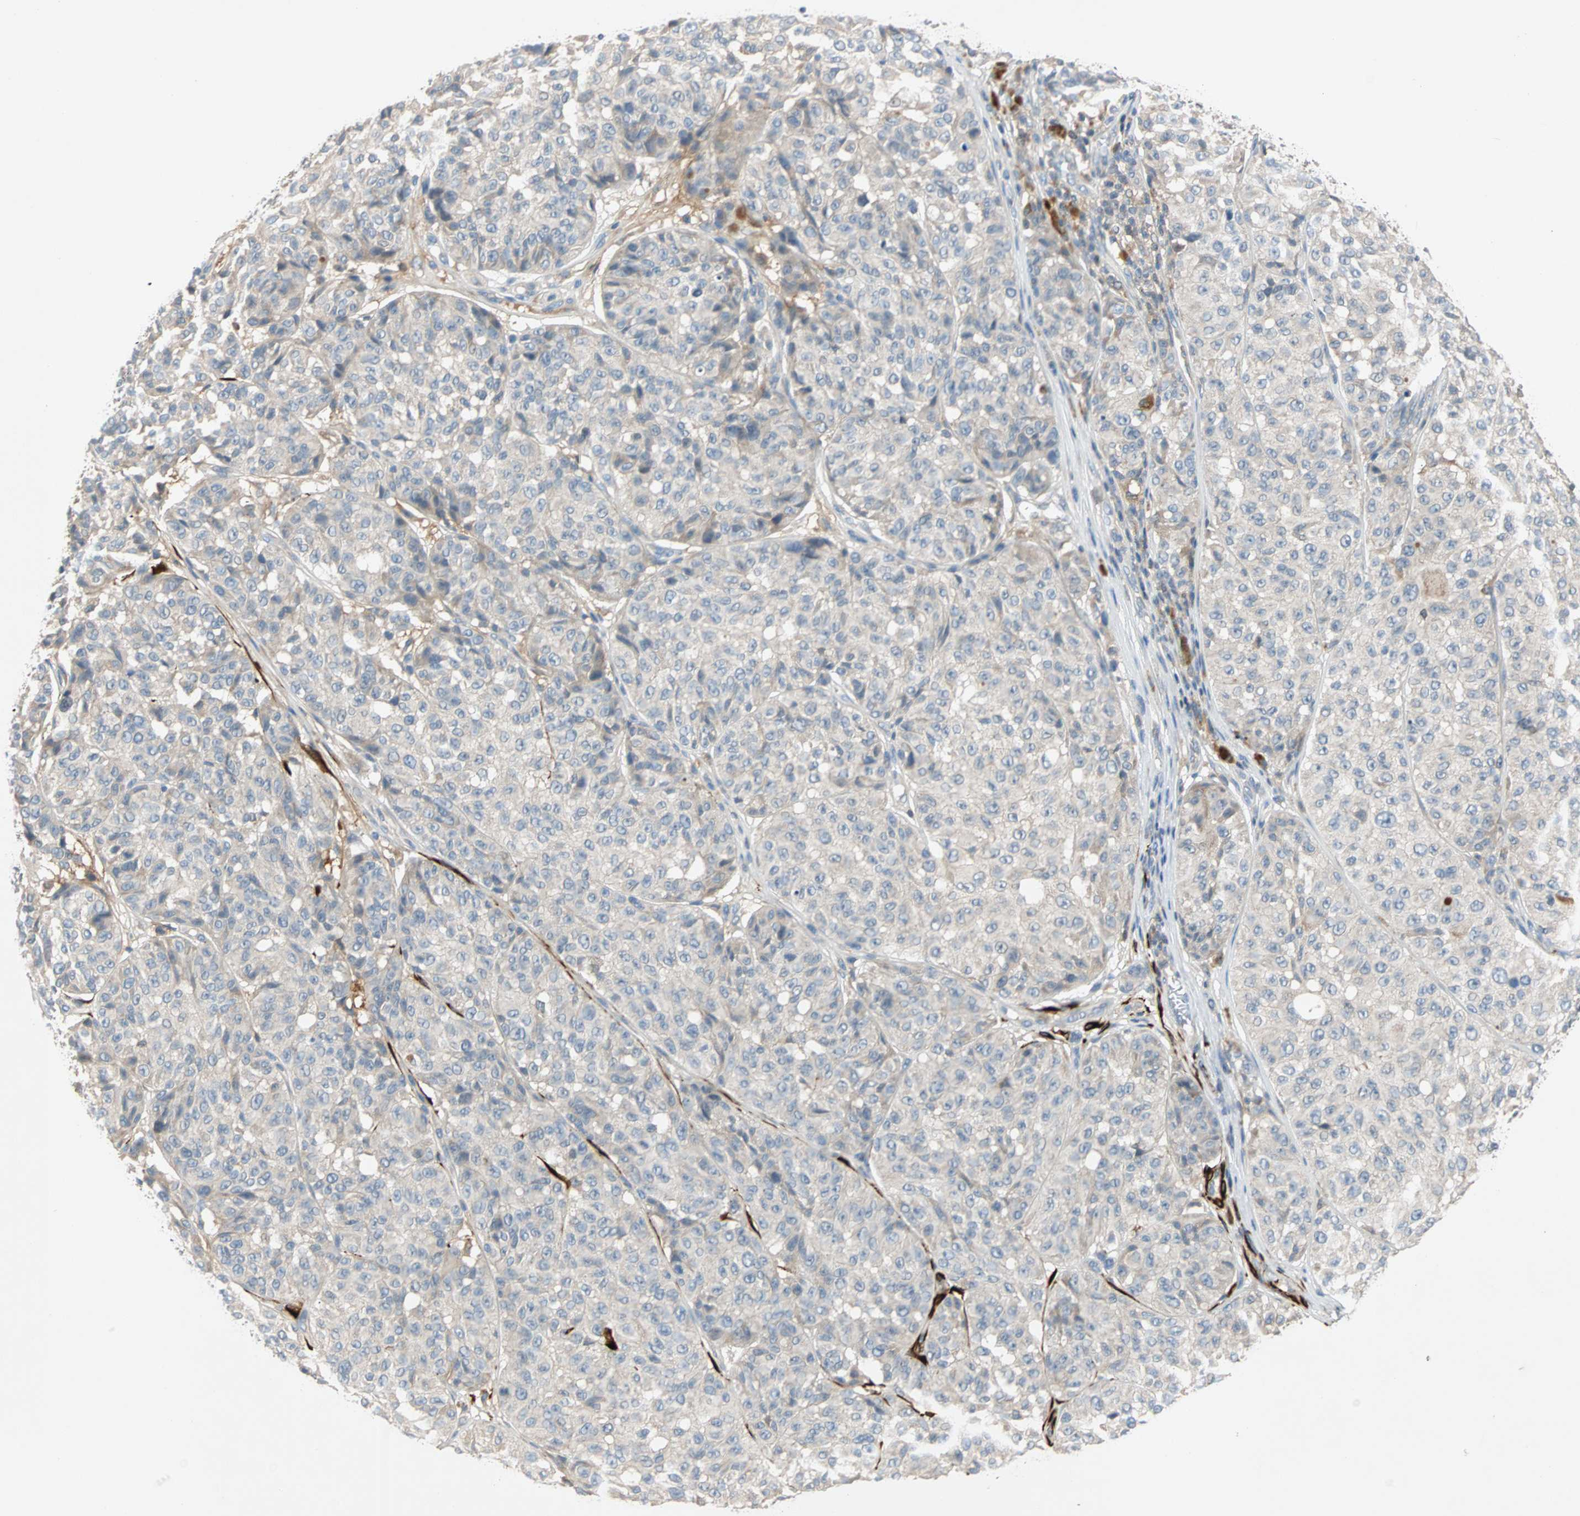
{"staining": {"intensity": "negative", "quantity": "none", "location": "none"}, "tissue": "melanoma", "cell_type": "Tumor cells", "image_type": "cancer", "snomed": [{"axis": "morphology", "description": "Malignant melanoma, NOS"}, {"axis": "topography", "description": "Skin"}], "caption": "A histopathology image of malignant melanoma stained for a protein reveals no brown staining in tumor cells.", "gene": "MAP4K1", "patient": {"sex": "female", "age": 46}}